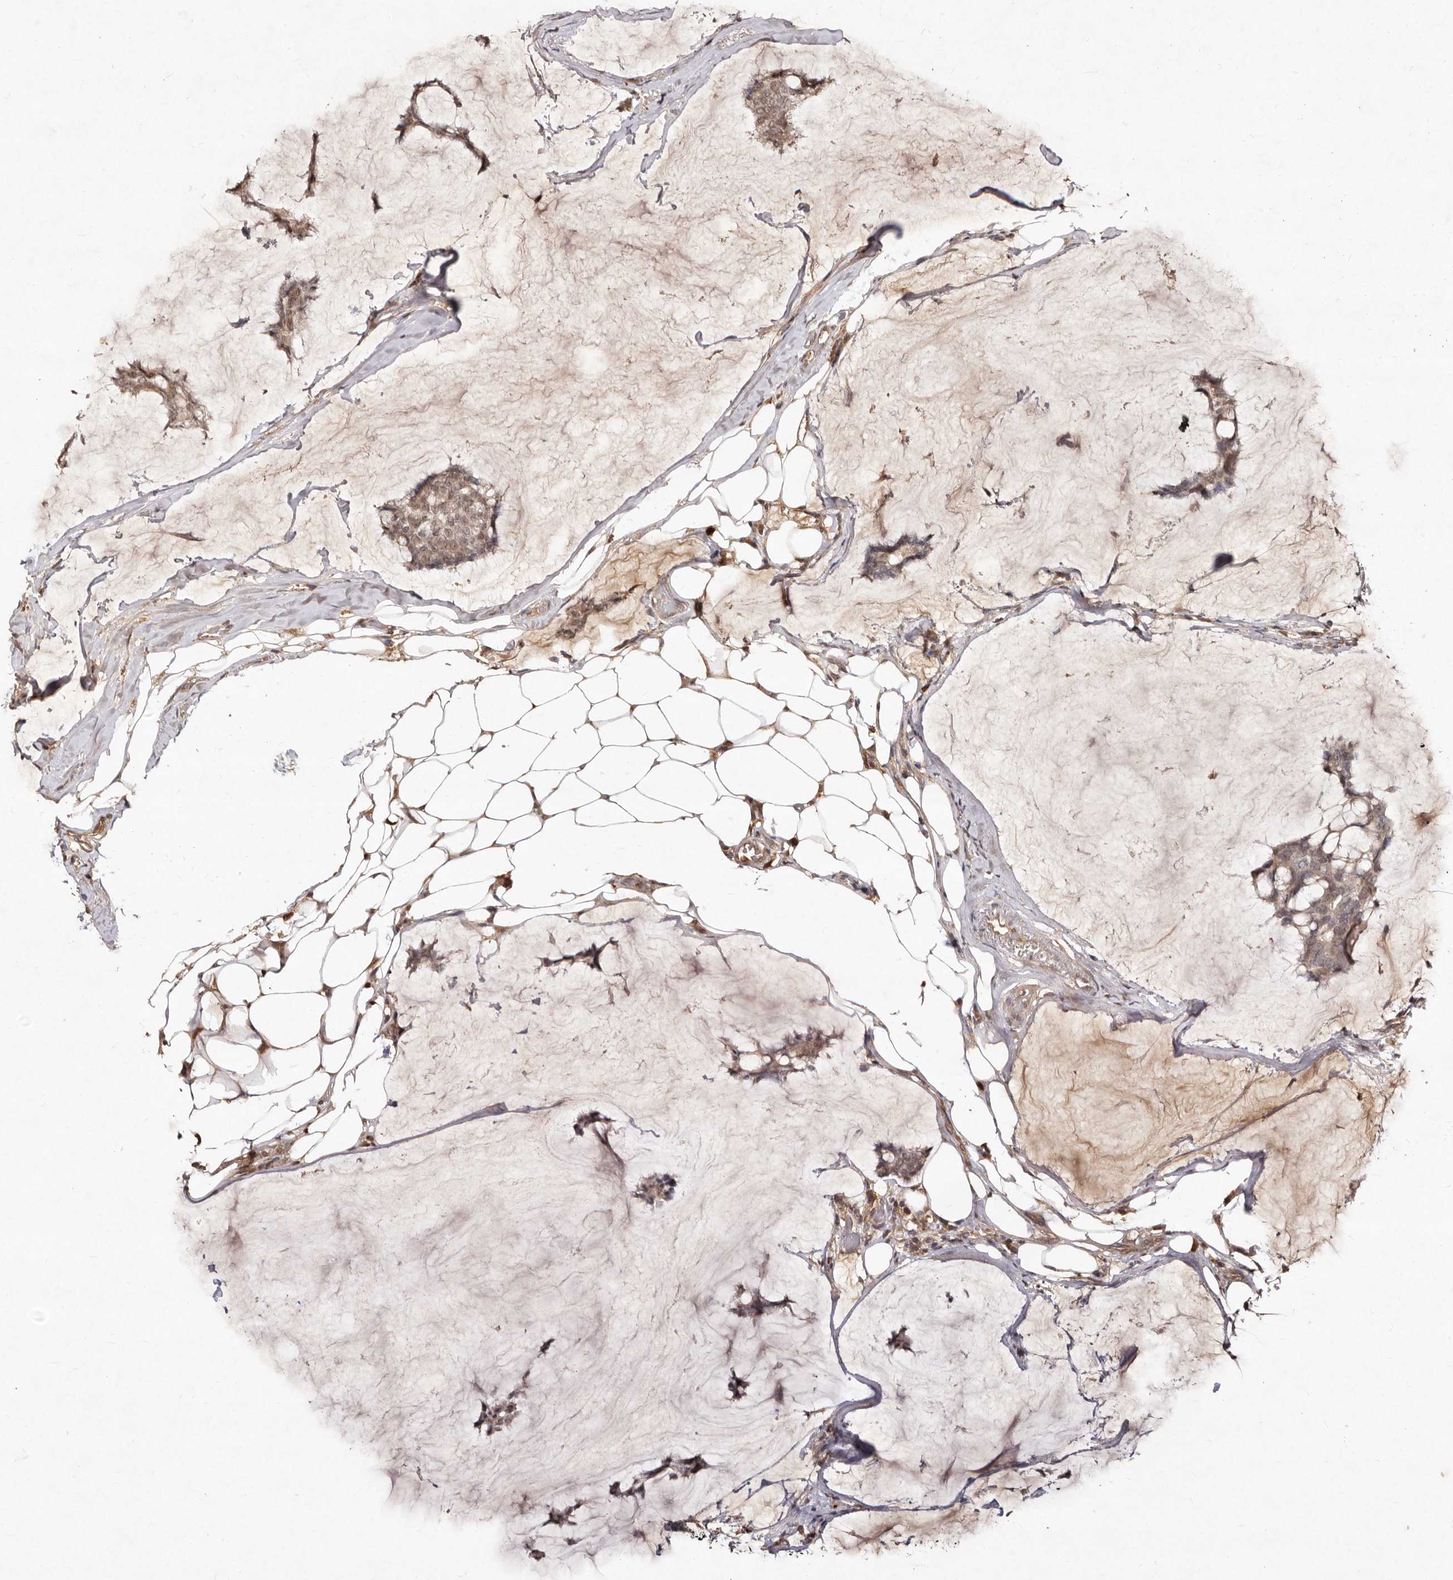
{"staining": {"intensity": "weak", "quantity": ">75%", "location": "cytoplasmic/membranous,nuclear"}, "tissue": "breast cancer", "cell_type": "Tumor cells", "image_type": "cancer", "snomed": [{"axis": "morphology", "description": "Duct carcinoma"}, {"axis": "topography", "description": "Breast"}], "caption": "Immunohistochemistry (IHC) (DAB) staining of breast cancer (invasive ductal carcinoma) shows weak cytoplasmic/membranous and nuclear protein expression in approximately >75% of tumor cells. The staining was performed using DAB (3,3'-diaminobenzidine), with brown indicating positive protein expression. Nuclei are stained blue with hematoxylin.", "gene": "LCORL", "patient": {"sex": "female", "age": 93}}